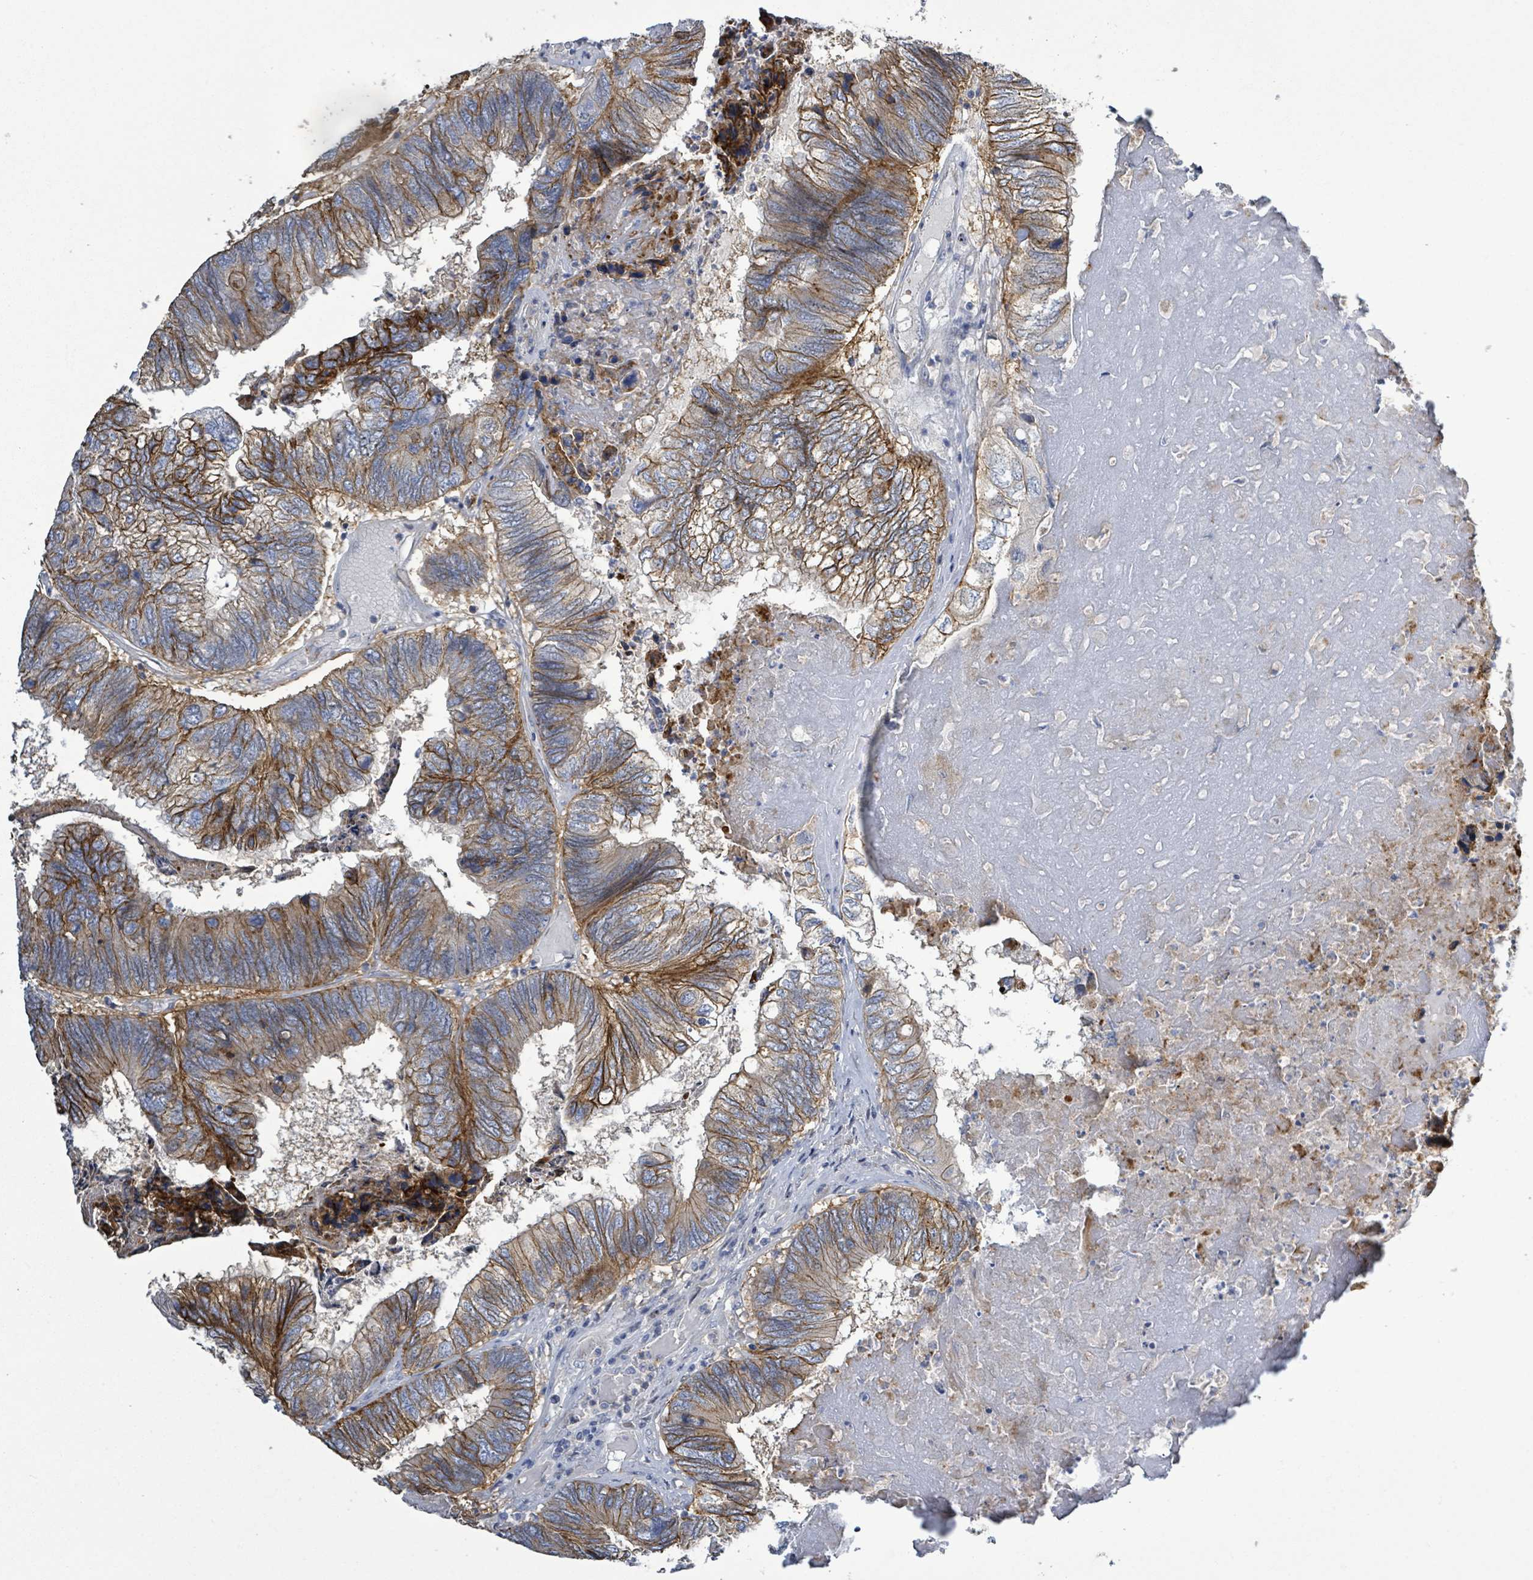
{"staining": {"intensity": "moderate", "quantity": ">75%", "location": "cytoplasmic/membranous"}, "tissue": "colorectal cancer", "cell_type": "Tumor cells", "image_type": "cancer", "snomed": [{"axis": "morphology", "description": "Adenocarcinoma, NOS"}, {"axis": "topography", "description": "Colon"}], "caption": "Immunohistochemistry of human colorectal adenocarcinoma shows medium levels of moderate cytoplasmic/membranous expression in about >75% of tumor cells.", "gene": "KRAS", "patient": {"sex": "female", "age": 67}}